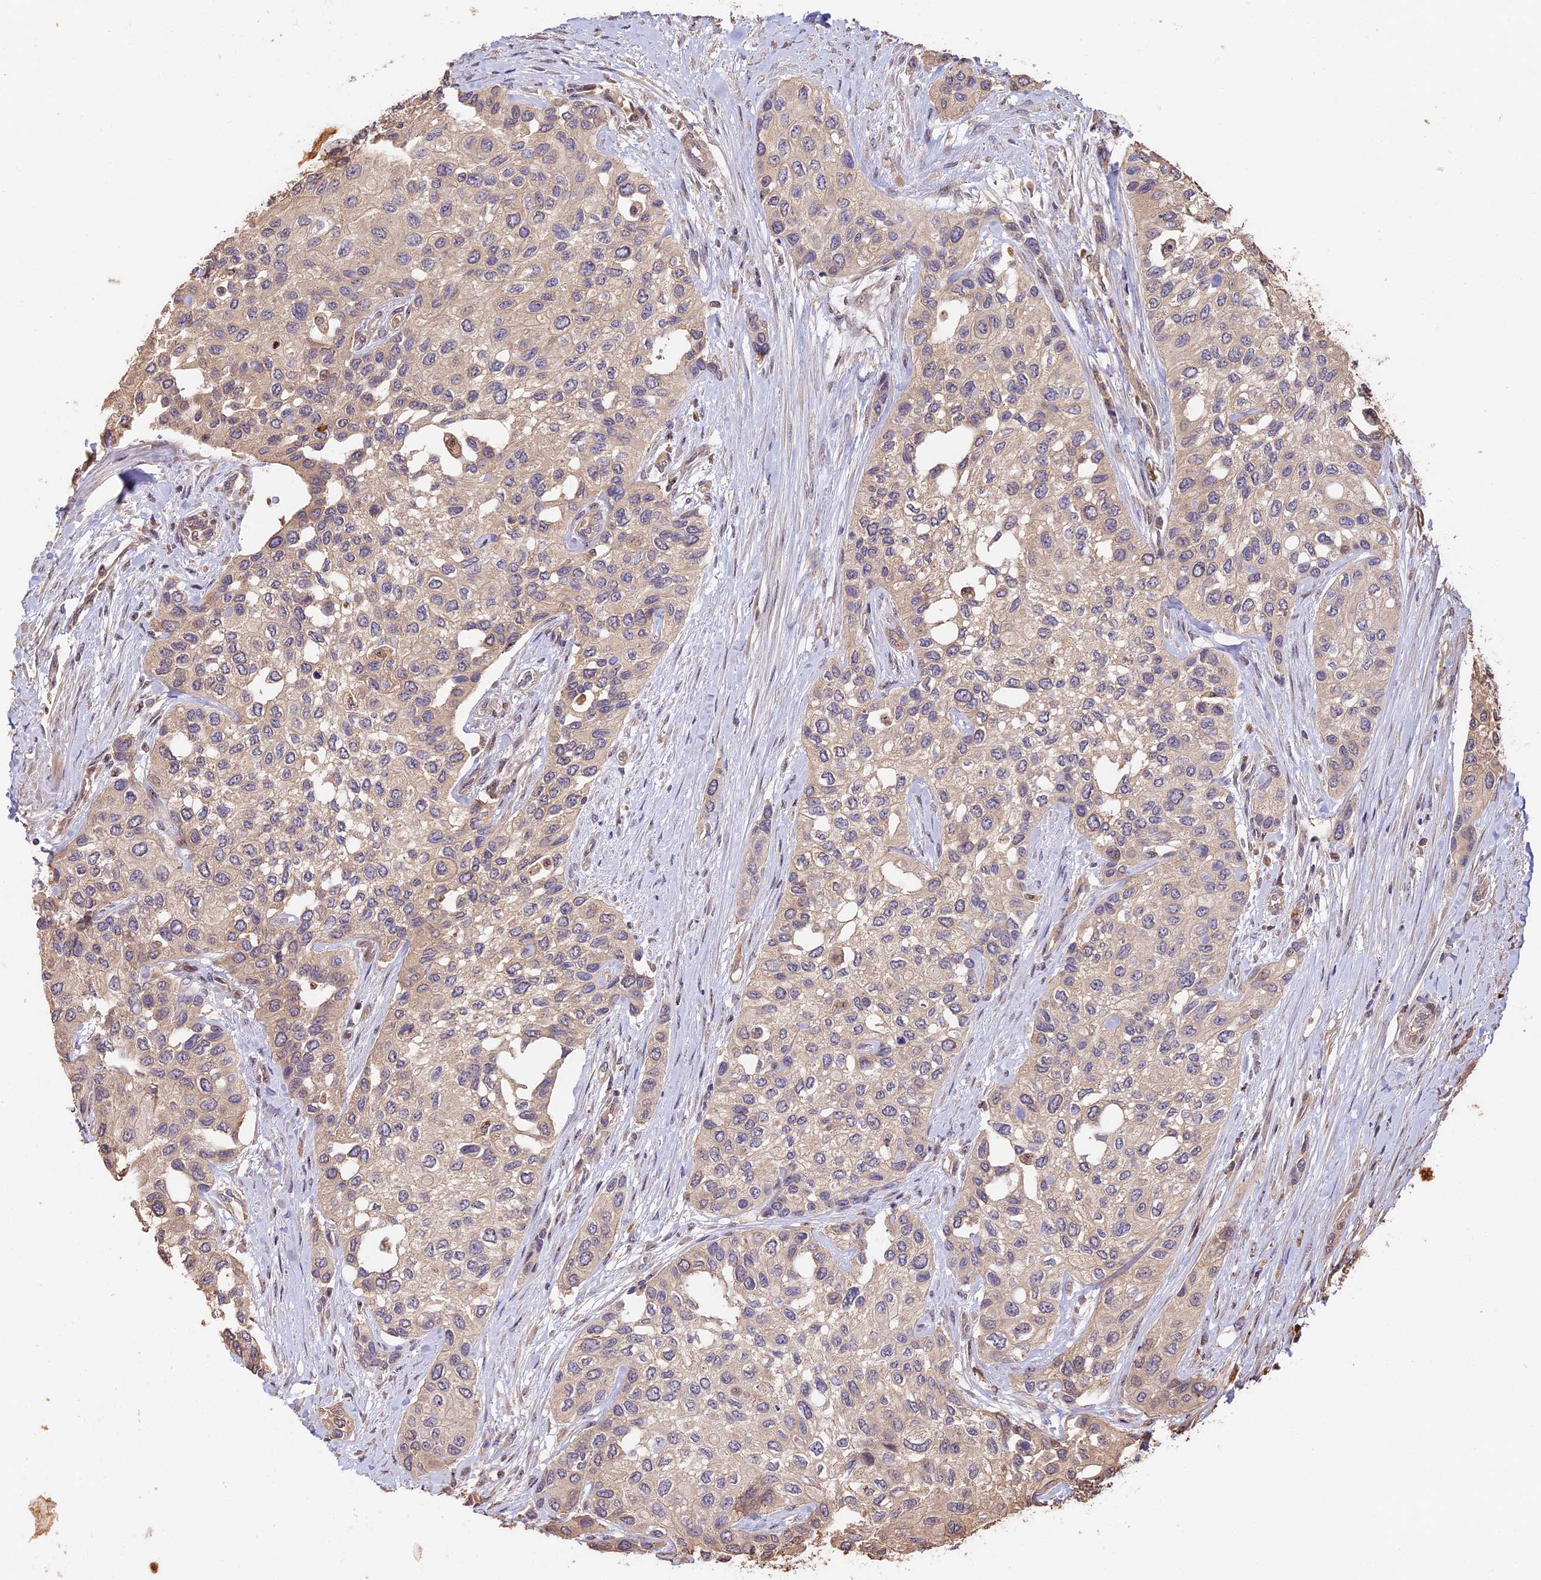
{"staining": {"intensity": "negative", "quantity": "none", "location": "none"}, "tissue": "urothelial cancer", "cell_type": "Tumor cells", "image_type": "cancer", "snomed": [{"axis": "morphology", "description": "Normal tissue, NOS"}, {"axis": "morphology", "description": "Urothelial carcinoma, High grade"}, {"axis": "topography", "description": "Vascular tissue"}, {"axis": "topography", "description": "Urinary bladder"}], "caption": "High power microscopy histopathology image of an immunohistochemistry (IHC) histopathology image of urothelial cancer, revealing no significant expression in tumor cells. The staining was performed using DAB (3,3'-diaminobenzidine) to visualize the protein expression in brown, while the nuclei were stained in blue with hematoxylin (Magnification: 20x).", "gene": "PPP1R37", "patient": {"sex": "female", "age": 56}}